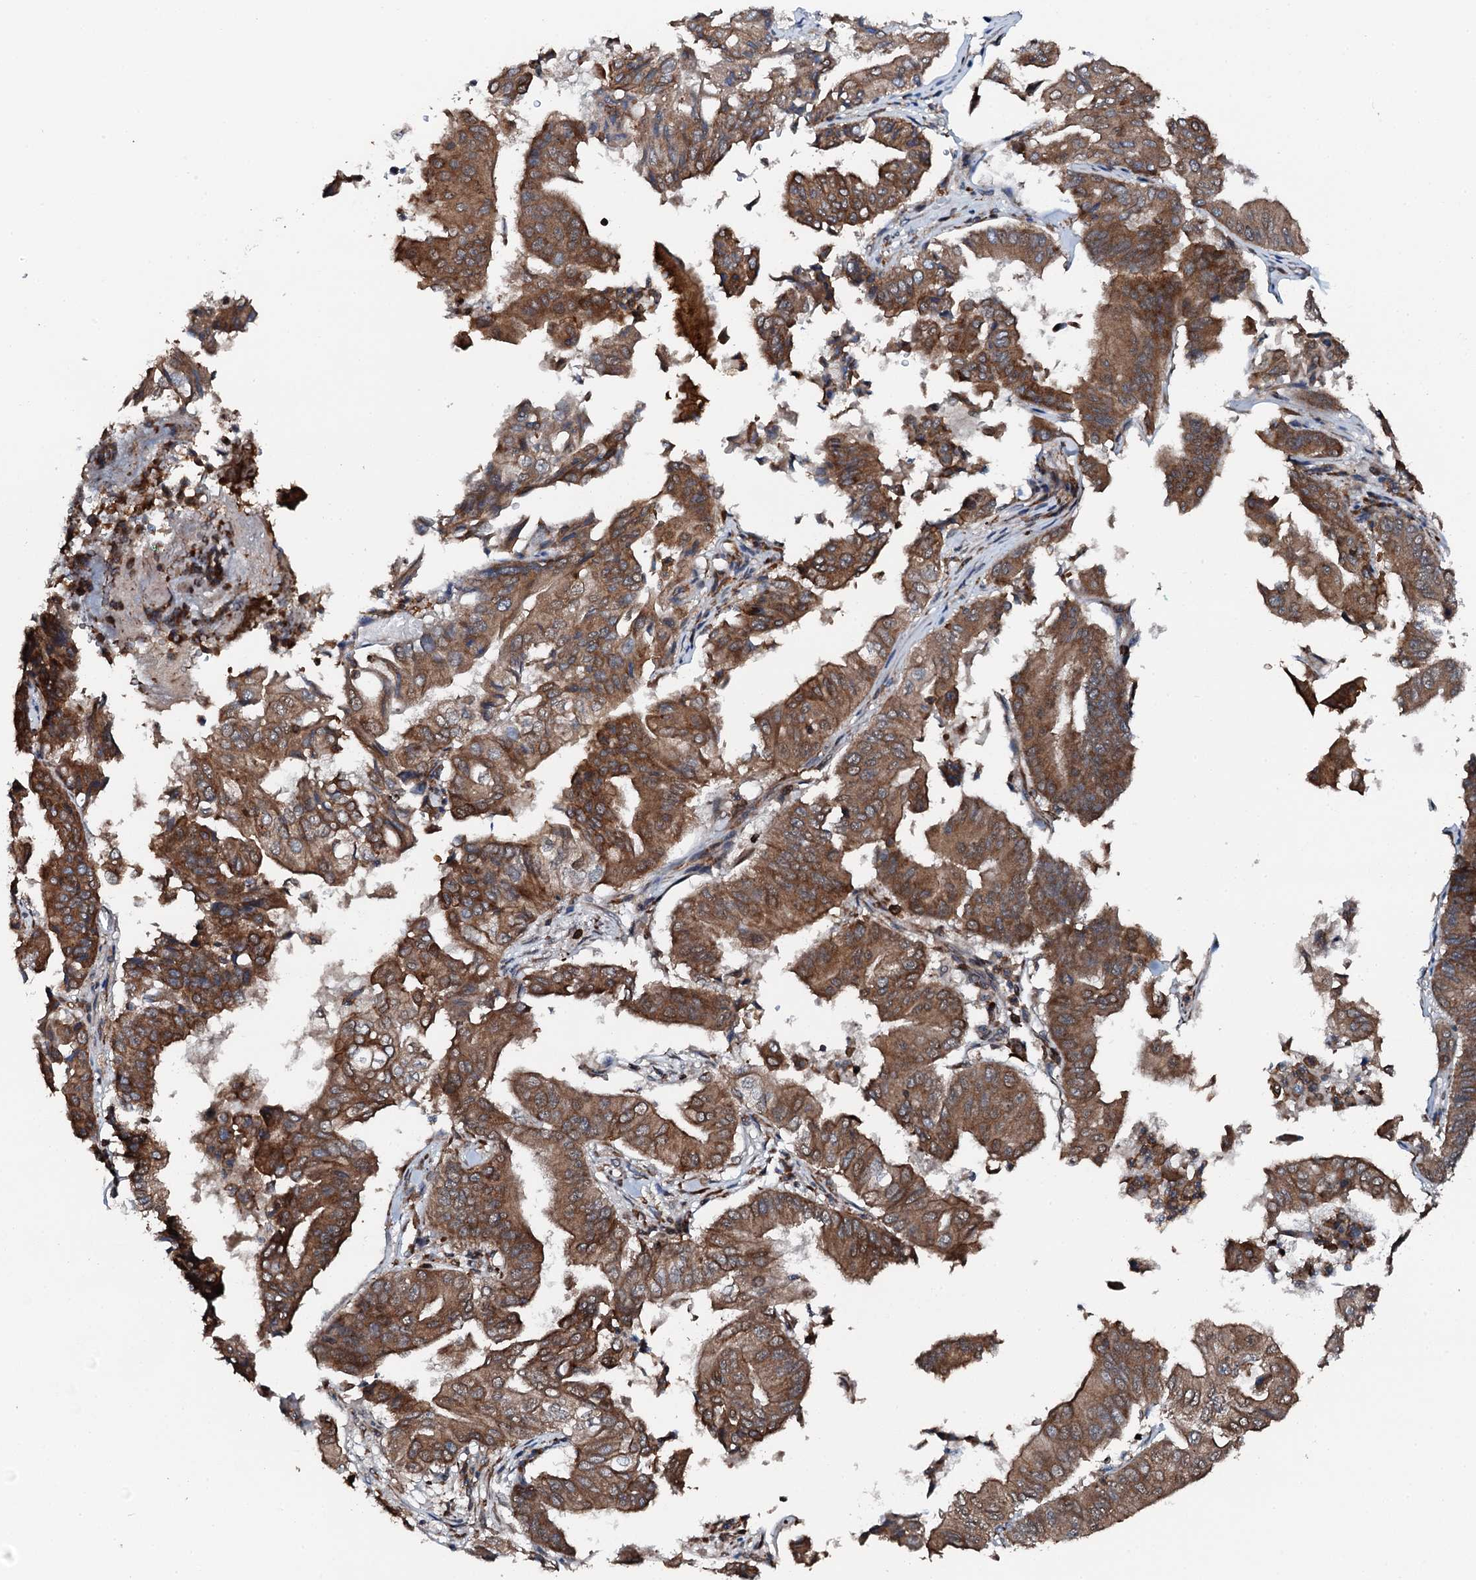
{"staining": {"intensity": "moderate", "quantity": ">75%", "location": "cytoplasmic/membranous"}, "tissue": "pancreatic cancer", "cell_type": "Tumor cells", "image_type": "cancer", "snomed": [{"axis": "morphology", "description": "Adenocarcinoma, NOS"}, {"axis": "topography", "description": "Pancreas"}], "caption": "A medium amount of moderate cytoplasmic/membranous staining is present in approximately >75% of tumor cells in adenocarcinoma (pancreatic) tissue.", "gene": "EDC4", "patient": {"sex": "female", "age": 77}}